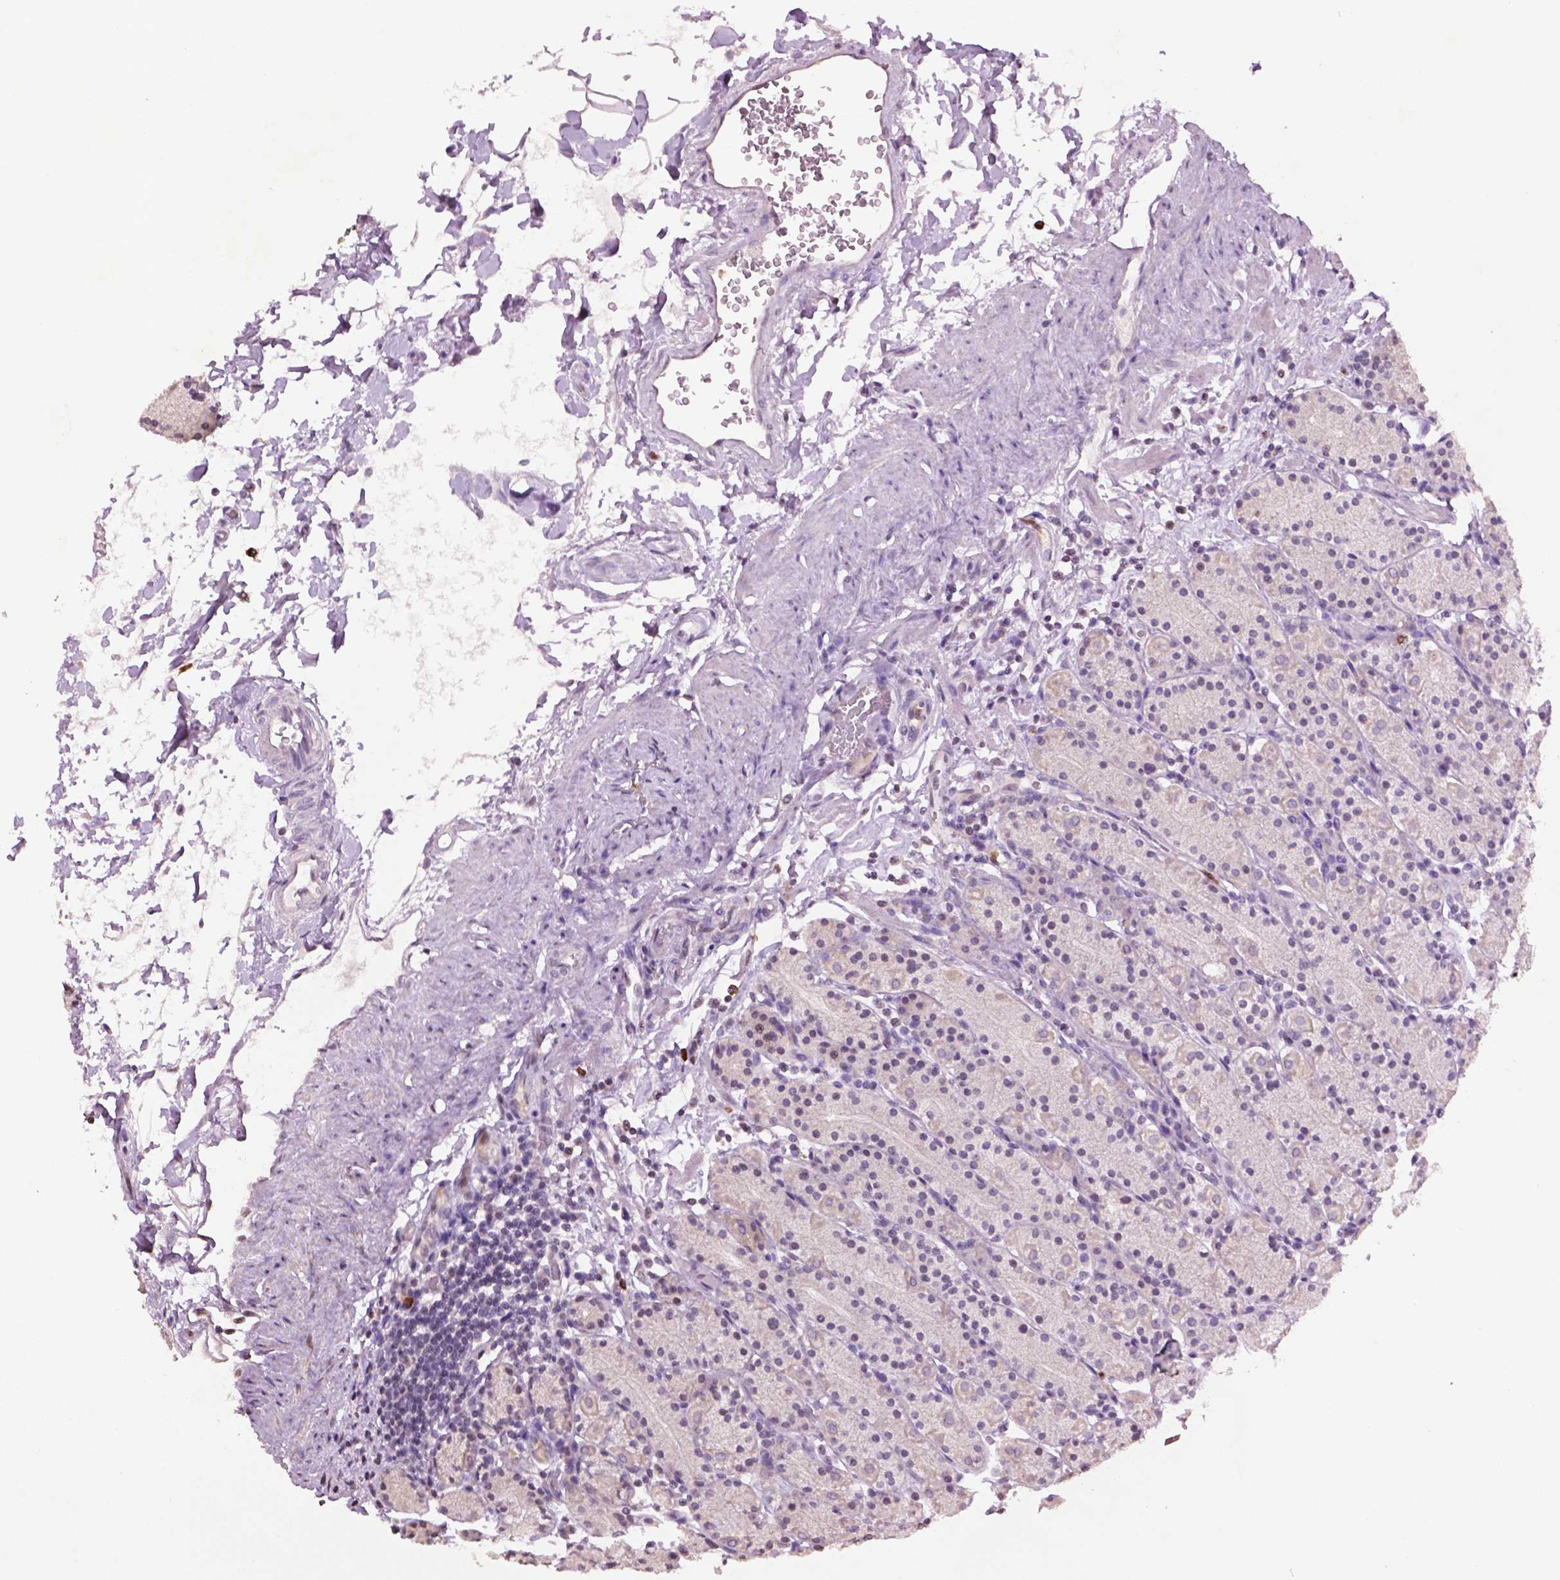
{"staining": {"intensity": "negative", "quantity": "none", "location": "none"}, "tissue": "stomach", "cell_type": "Glandular cells", "image_type": "normal", "snomed": [{"axis": "morphology", "description": "Normal tissue, NOS"}, {"axis": "topography", "description": "Stomach, upper"}, {"axis": "topography", "description": "Stomach"}], "caption": "Immunohistochemical staining of normal stomach exhibits no significant expression in glandular cells.", "gene": "NTNG2", "patient": {"sex": "male", "age": 62}}